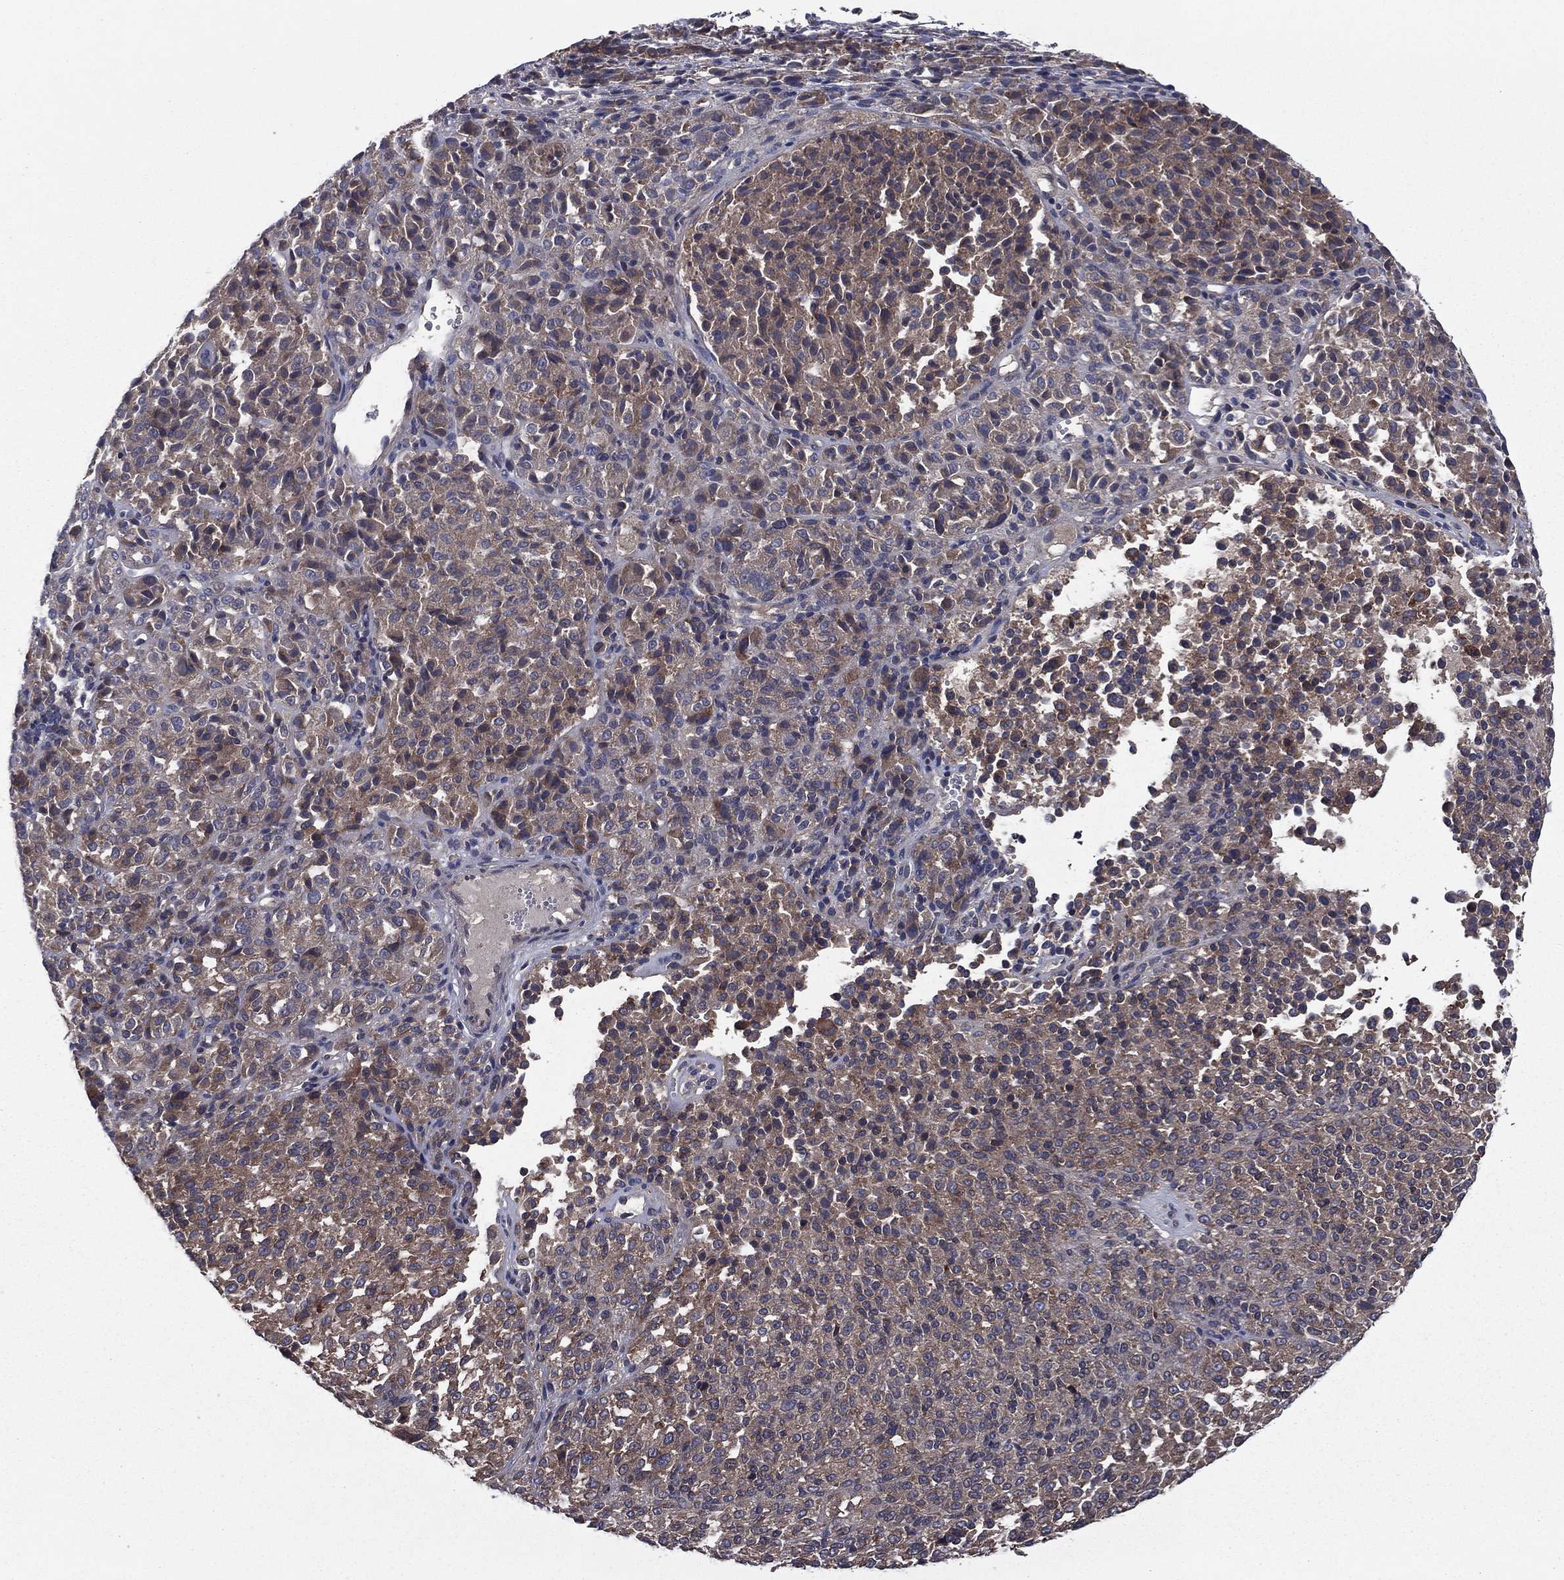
{"staining": {"intensity": "weak", "quantity": "<25%", "location": "cytoplasmic/membranous"}, "tissue": "melanoma", "cell_type": "Tumor cells", "image_type": "cancer", "snomed": [{"axis": "morphology", "description": "Malignant melanoma, Metastatic site"}, {"axis": "topography", "description": "Brain"}], "caption": "Immunohistochemistry (IHC) micrograph of neoplastic tissue: human malignant melanoma (metastatic site) stained with DAB (3,3'-diaminobenzidine) exhibits no significant protein positivity in tumor cells.", "gene": "C2orf76", "patient": {"sex": "female", "age": 56}}